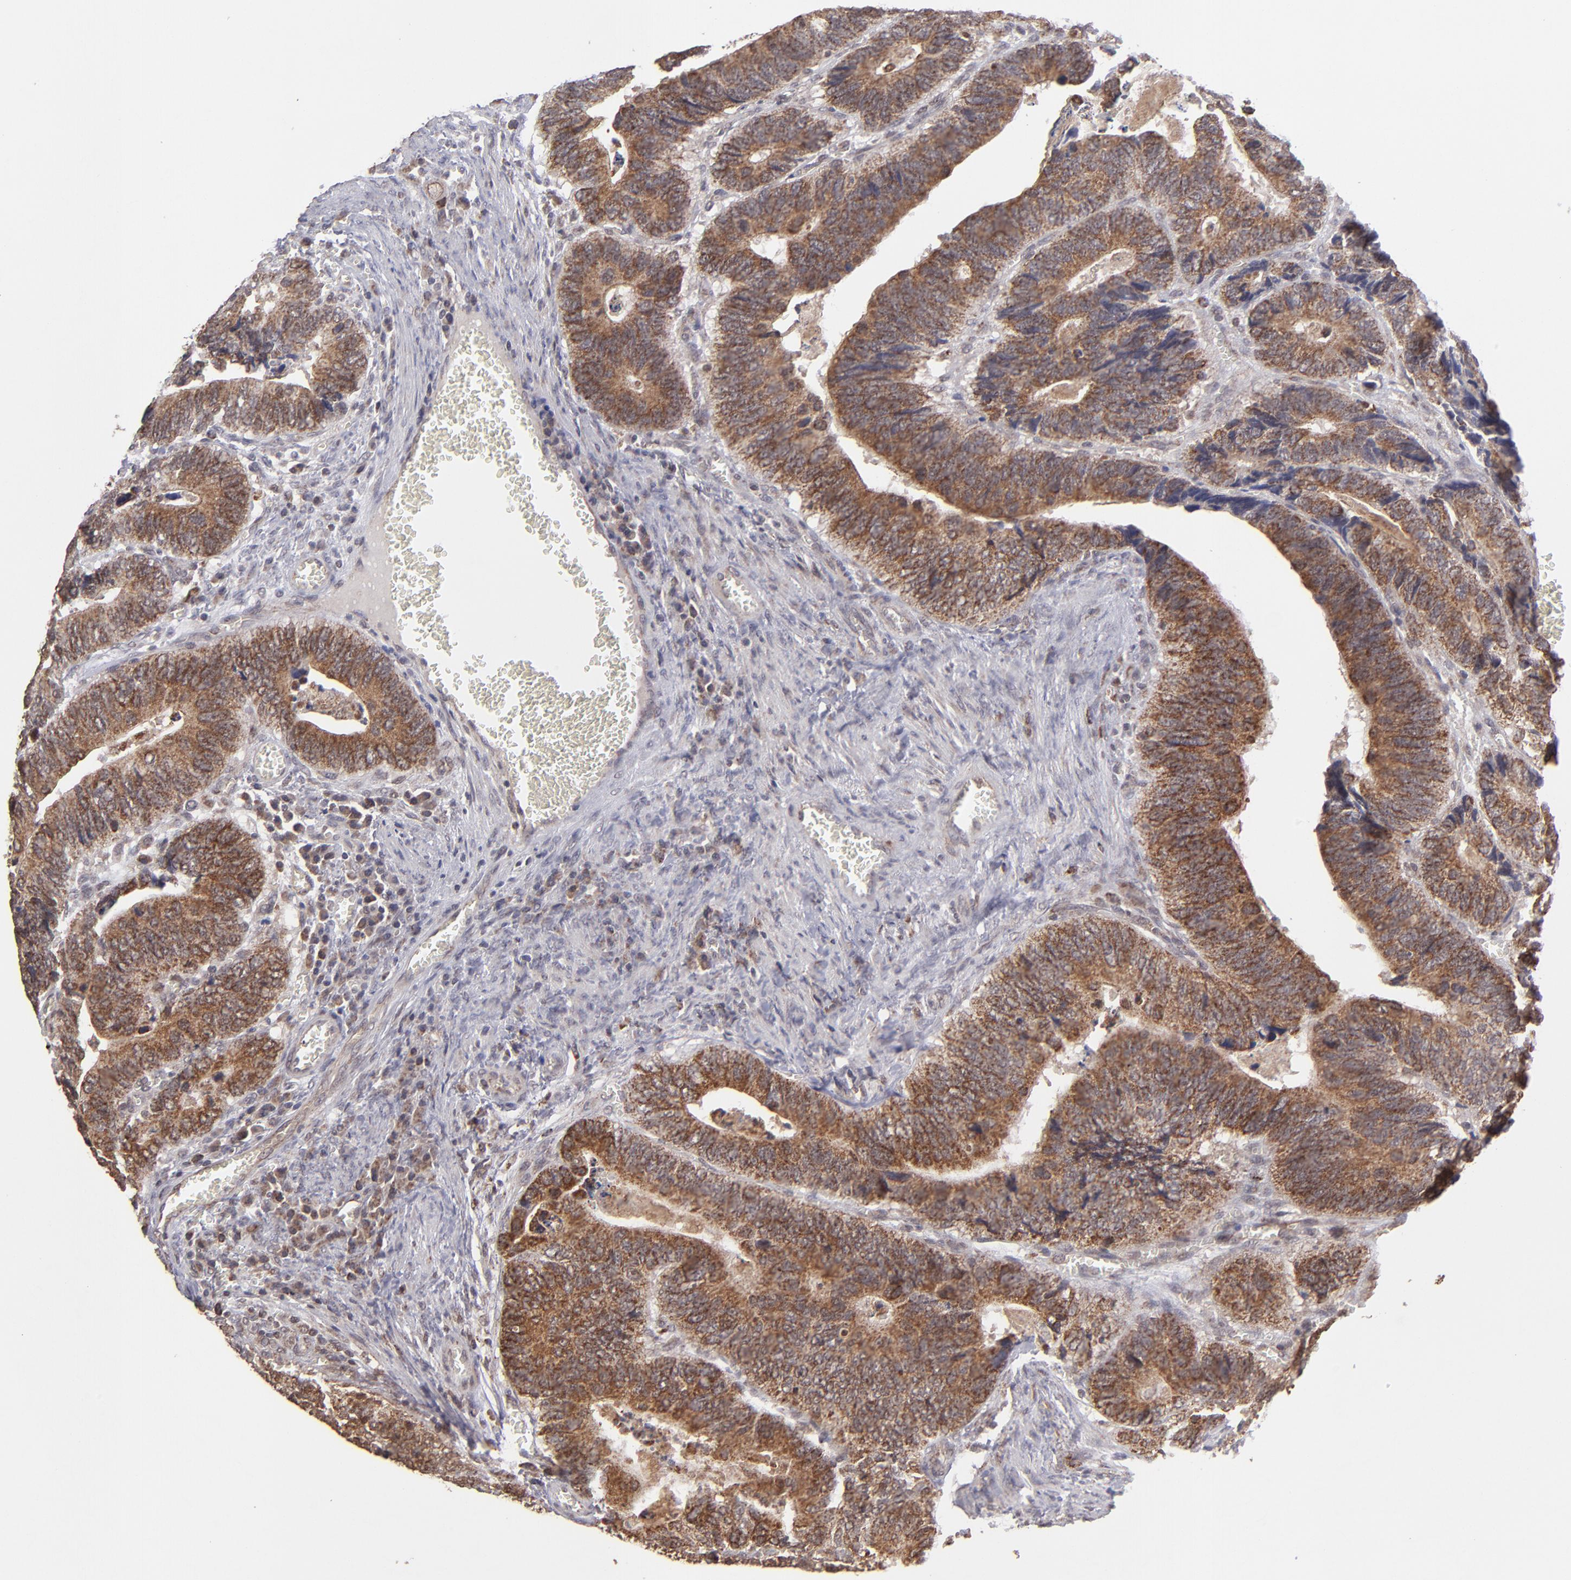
{"staining": {"intensity": "moderate", "quantity": ">75%", "location": "cytoplasmic/membranous"}, "tissue": "colorectal cancer", "cell_type": "Tumor cells", "image_type": "cancer", "snomed": [{"axis": "morphology", "description": "Adenocarcinoma, NOS"}, {"axis": "topography", "description": "Colon"}], "caption": "A high-resolution image shows immunohistochemistry staining of adenocarcinoma (colorectal), which demonstrates moderate cytoplasmic/membranous expression in approximately >75% of tumor cells. (DAB IHC with brightfield microscopy, high magnification).", "gene": "SLC15A1", "patient": {"sex": "male", "age": 72}}